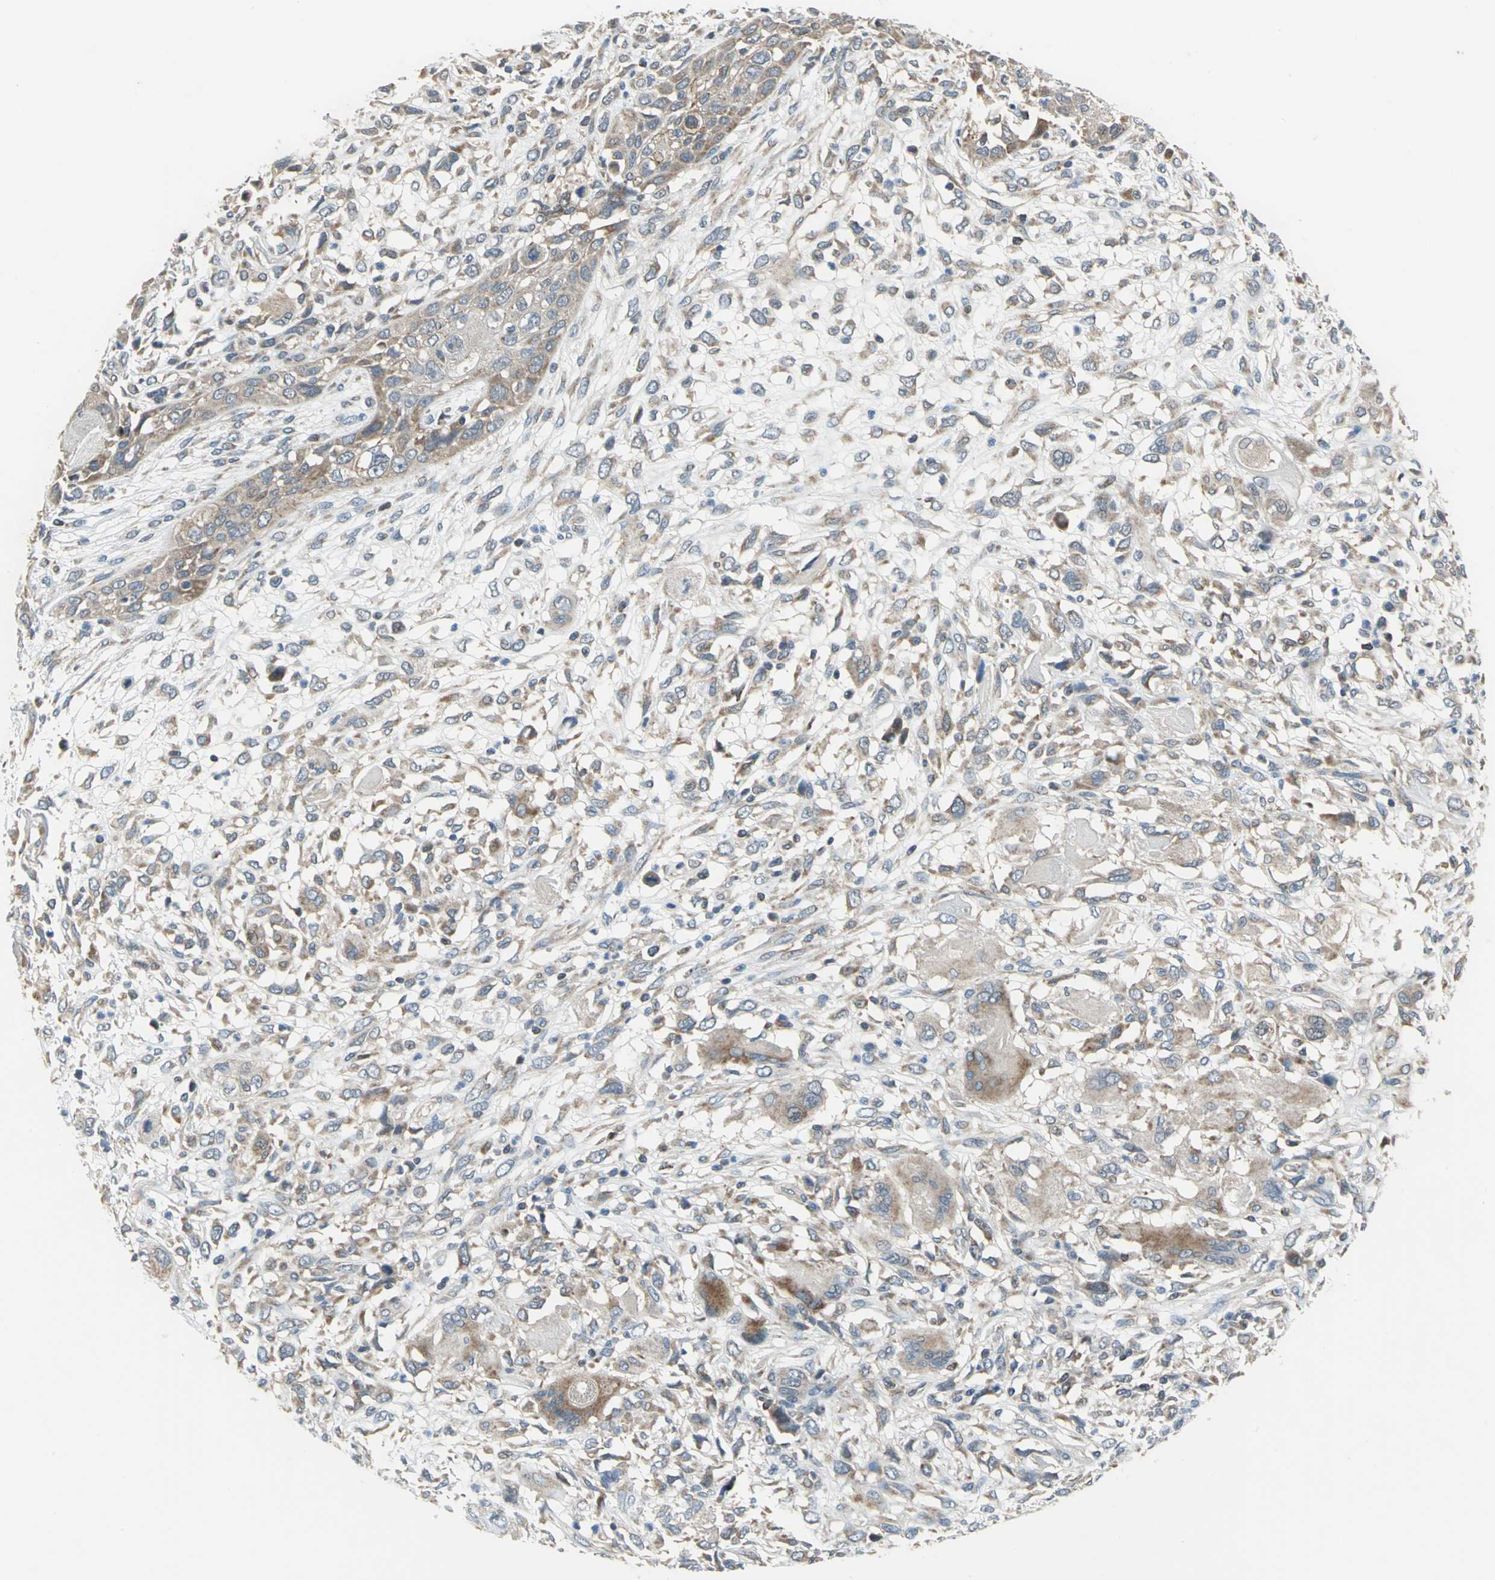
{"staining": {"intensity": "moderate", "quantity": ">75%", "location": "cytoplasmic/membranous"}, "tissue": "head and neck cancer", "cell_type": "Tumor cells", "image_type": "cancer", "snomed": [{"axis": "morphology", "description": "Neoplasm, malignant, NOS"}, {"axis": "topography", "description": "Salivary gland"}, {"axis": "topography", "description": "Head-Neck"}], "caption": "A micrograph showing moderate cytoplasmic/membranous expression in about >75% of tumor cells in malignant neoplasm (head and neck), as visualized by brown immunohistochemical staining.", "gene": "TRAK1", "patient": {"sex": "male", "age": 43}}